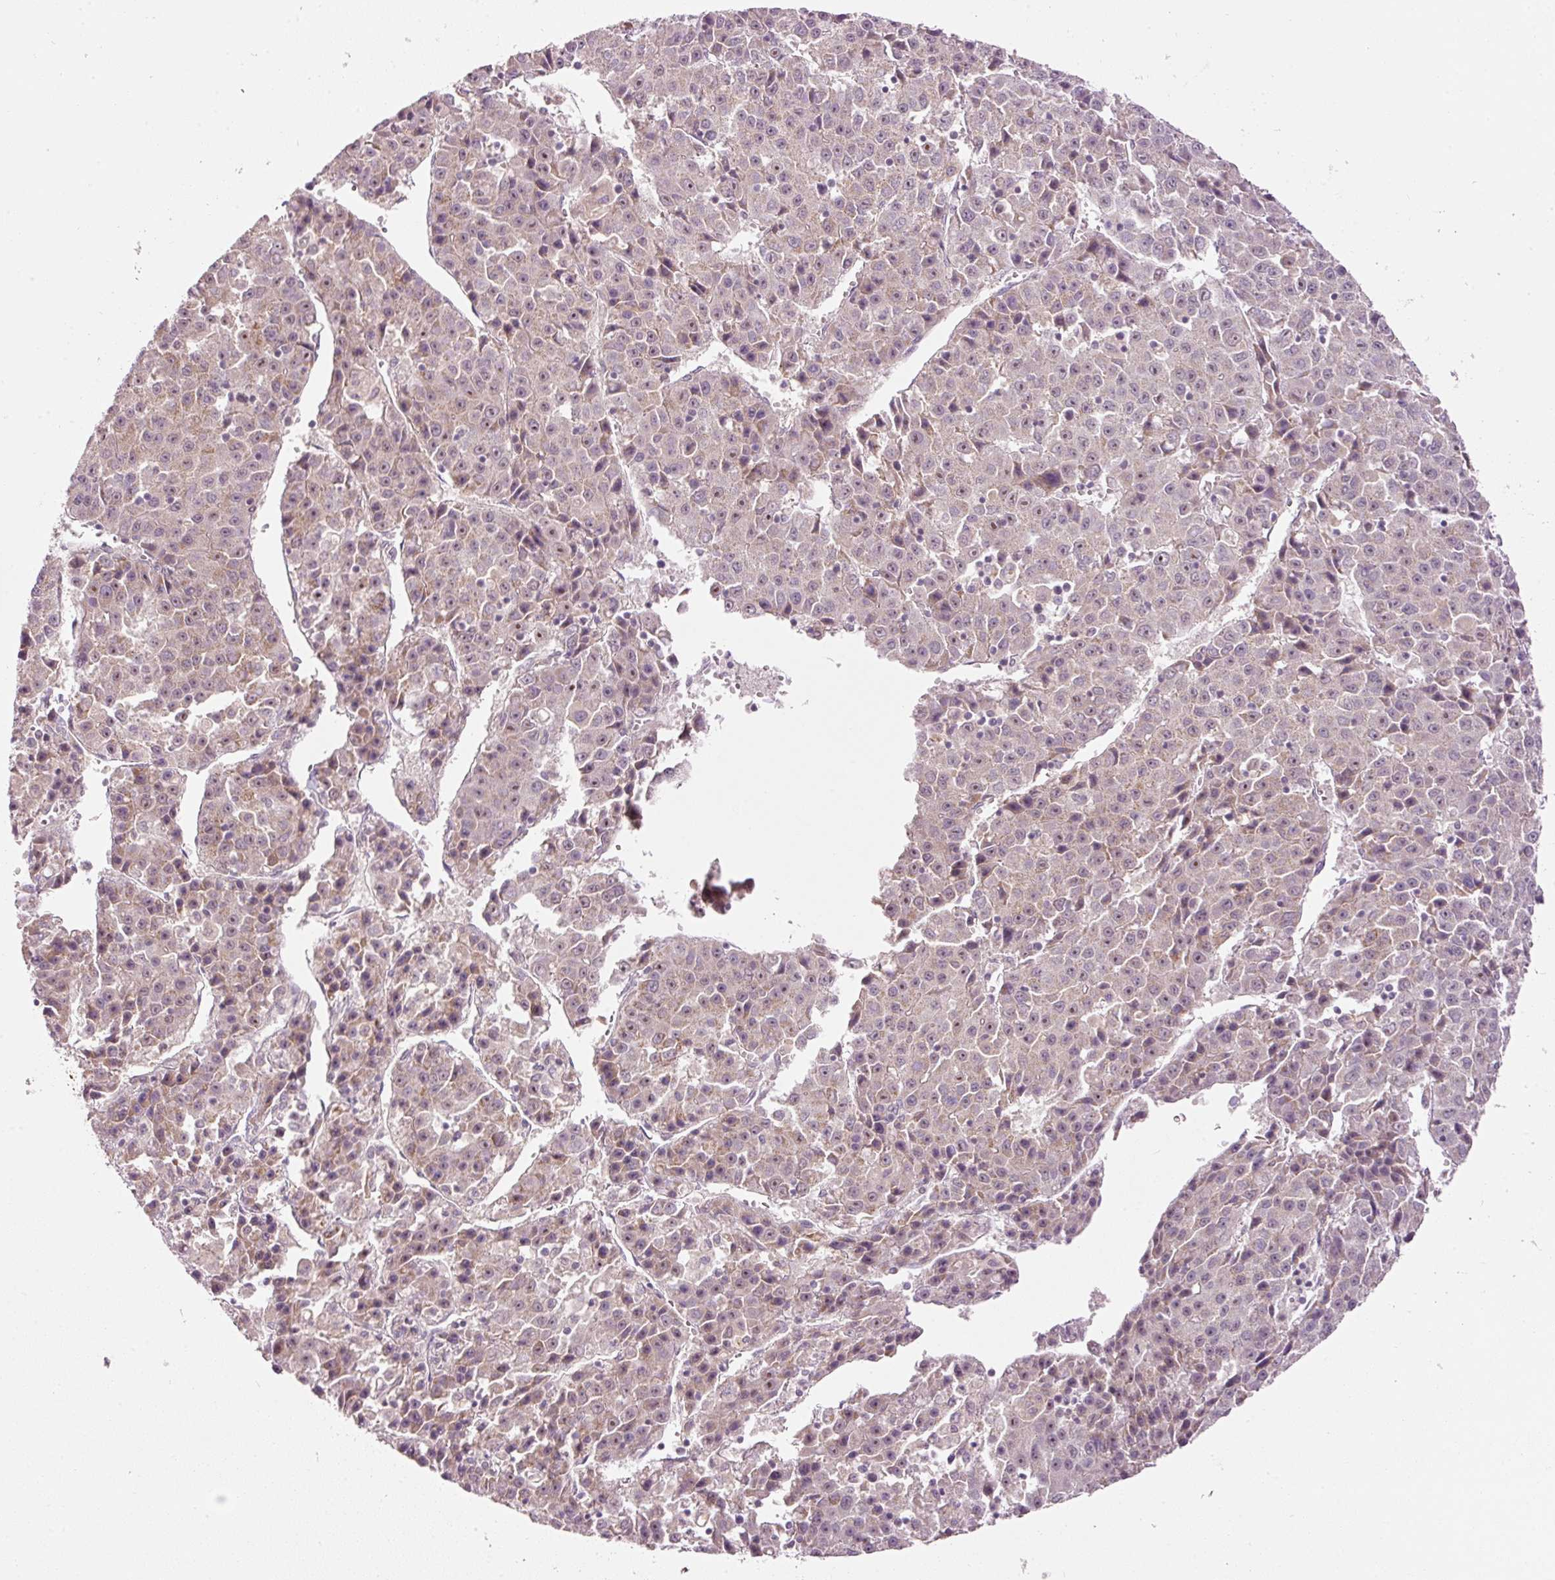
{"staining": {"intensity": "moderate", "quantity": "25%-75%", "location": "nuclear"}, "tissue": "liver cancer", "cell_type": "Tumor cells", "image_type": "cancer", "snomed": [{"axis": "morphology", "description": "Carcinoma, Hepatocellular, NOS"}, {"axis": "topography", "description": "Liver"}], "caption": "Hepatocellular carcinoma (liver) stained with a brown dye reveals moderate nuclear positive positivity in about 25%-75% of tumor cells.", "gene": "CDC20B", "patient": {"sex": "female", "age": 53}}